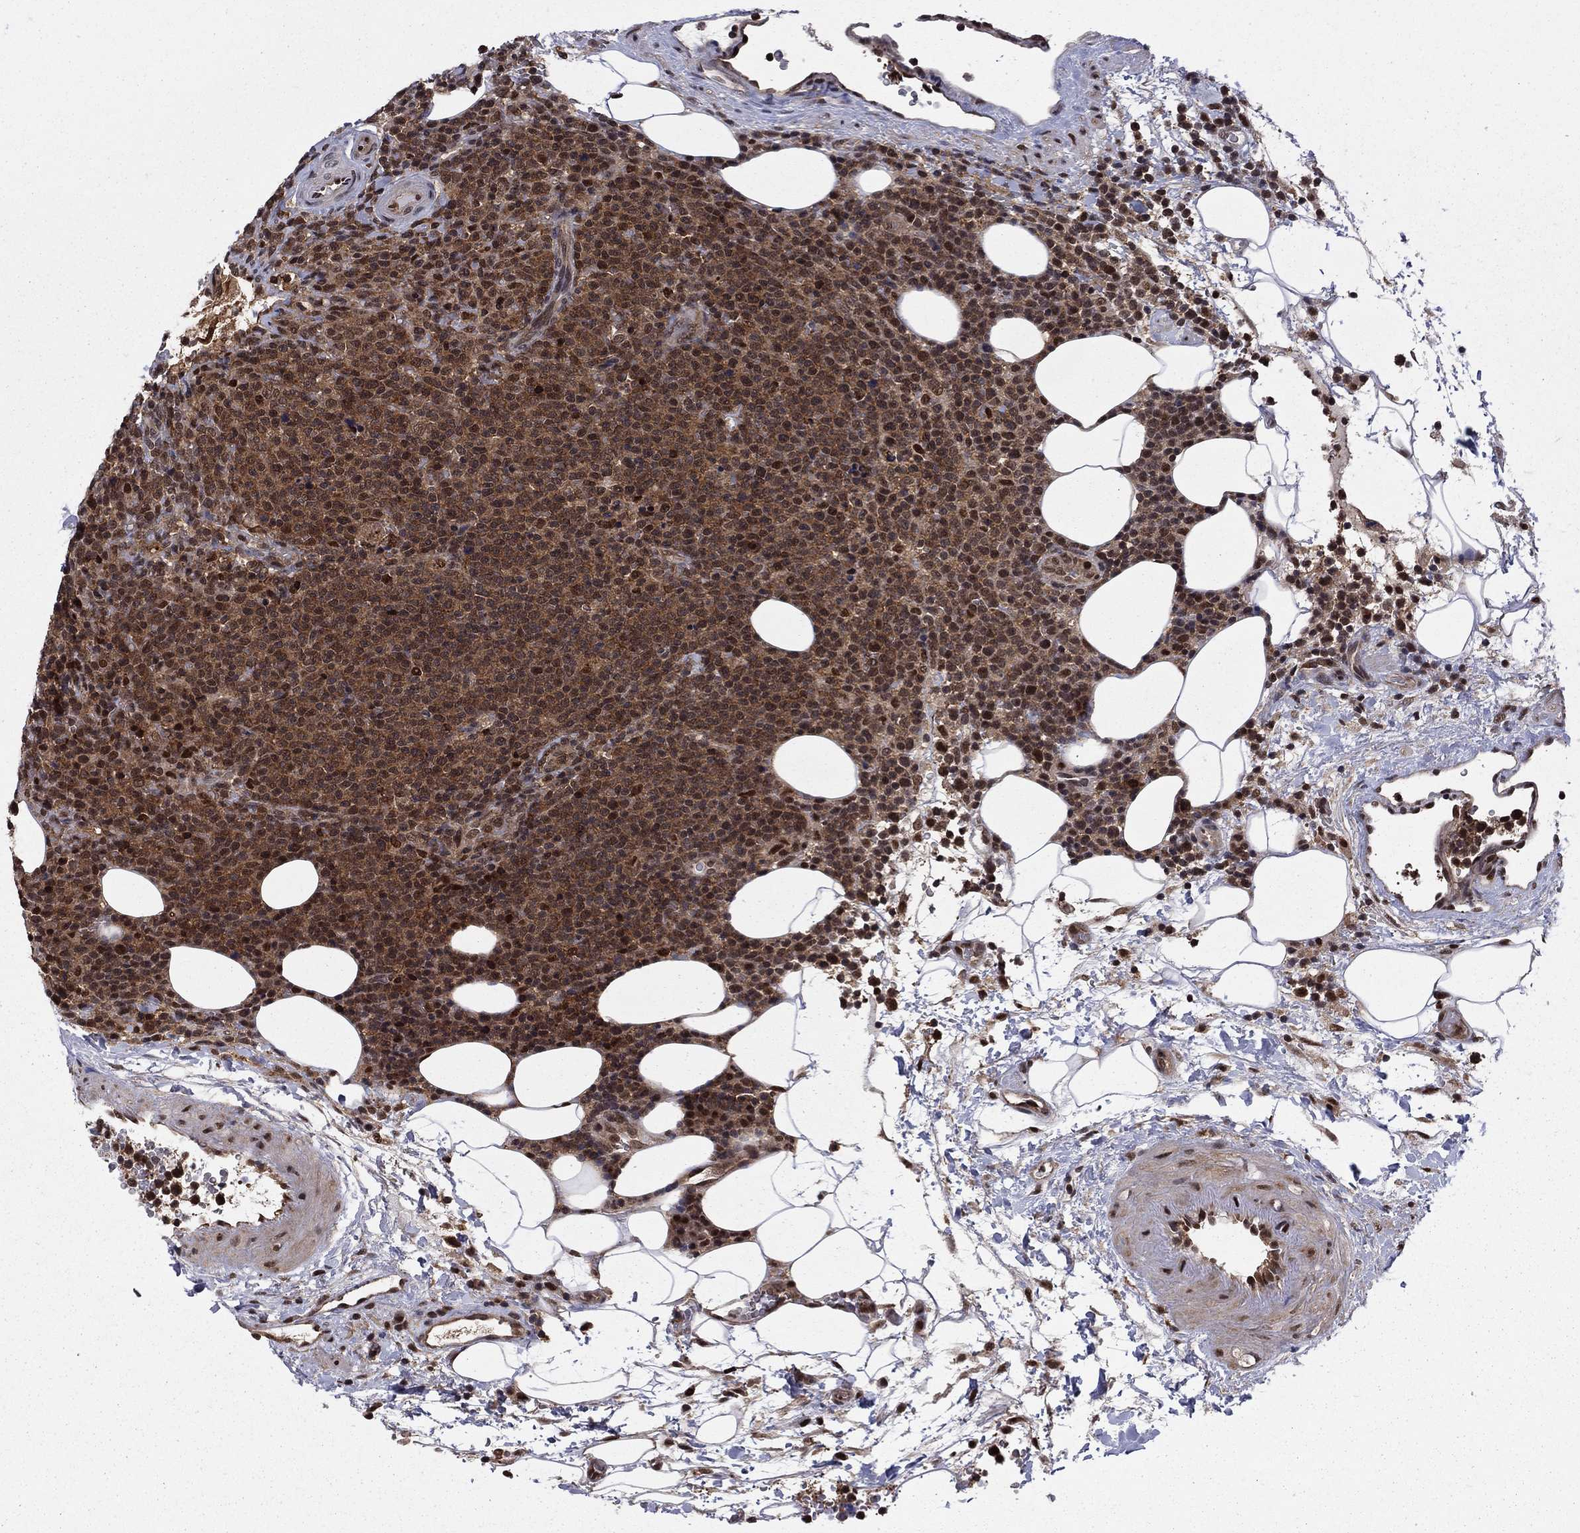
{"staining": {"intensity": "moderate", "quantity": "25%-75%", "location": "cytoplasmic/membranous,nuclear"}, "tissue": "lymphoma", "cell_type": "Tumor cells", "image_type": "cancer", "snomed": [{"axis": "morphology", "description": "Malignant lymphoma, non-Hodgkin's type, High grade"}, {"axis": "topography", "description": "Lymph node"}], "caption": "Immunohistochemistry (IHC) staining of malignant lymphoma, non-Hodgkin's type (high-grade), which demonstrates medium levels of moderate cytoplasmic/membranous and nuclear positivity in approximately 25%-75% of tumor cells indicating moderate cytoplasmic/membranous and nuclear protein expression. The staining was performed using DAB (3,3'-diaminobenzidine) (brown) for protein detection and nuclei were counterstained in hematoxylin (blue).", "gene": "PSMD2", "patient": {"sex": "male", "age": 61}}